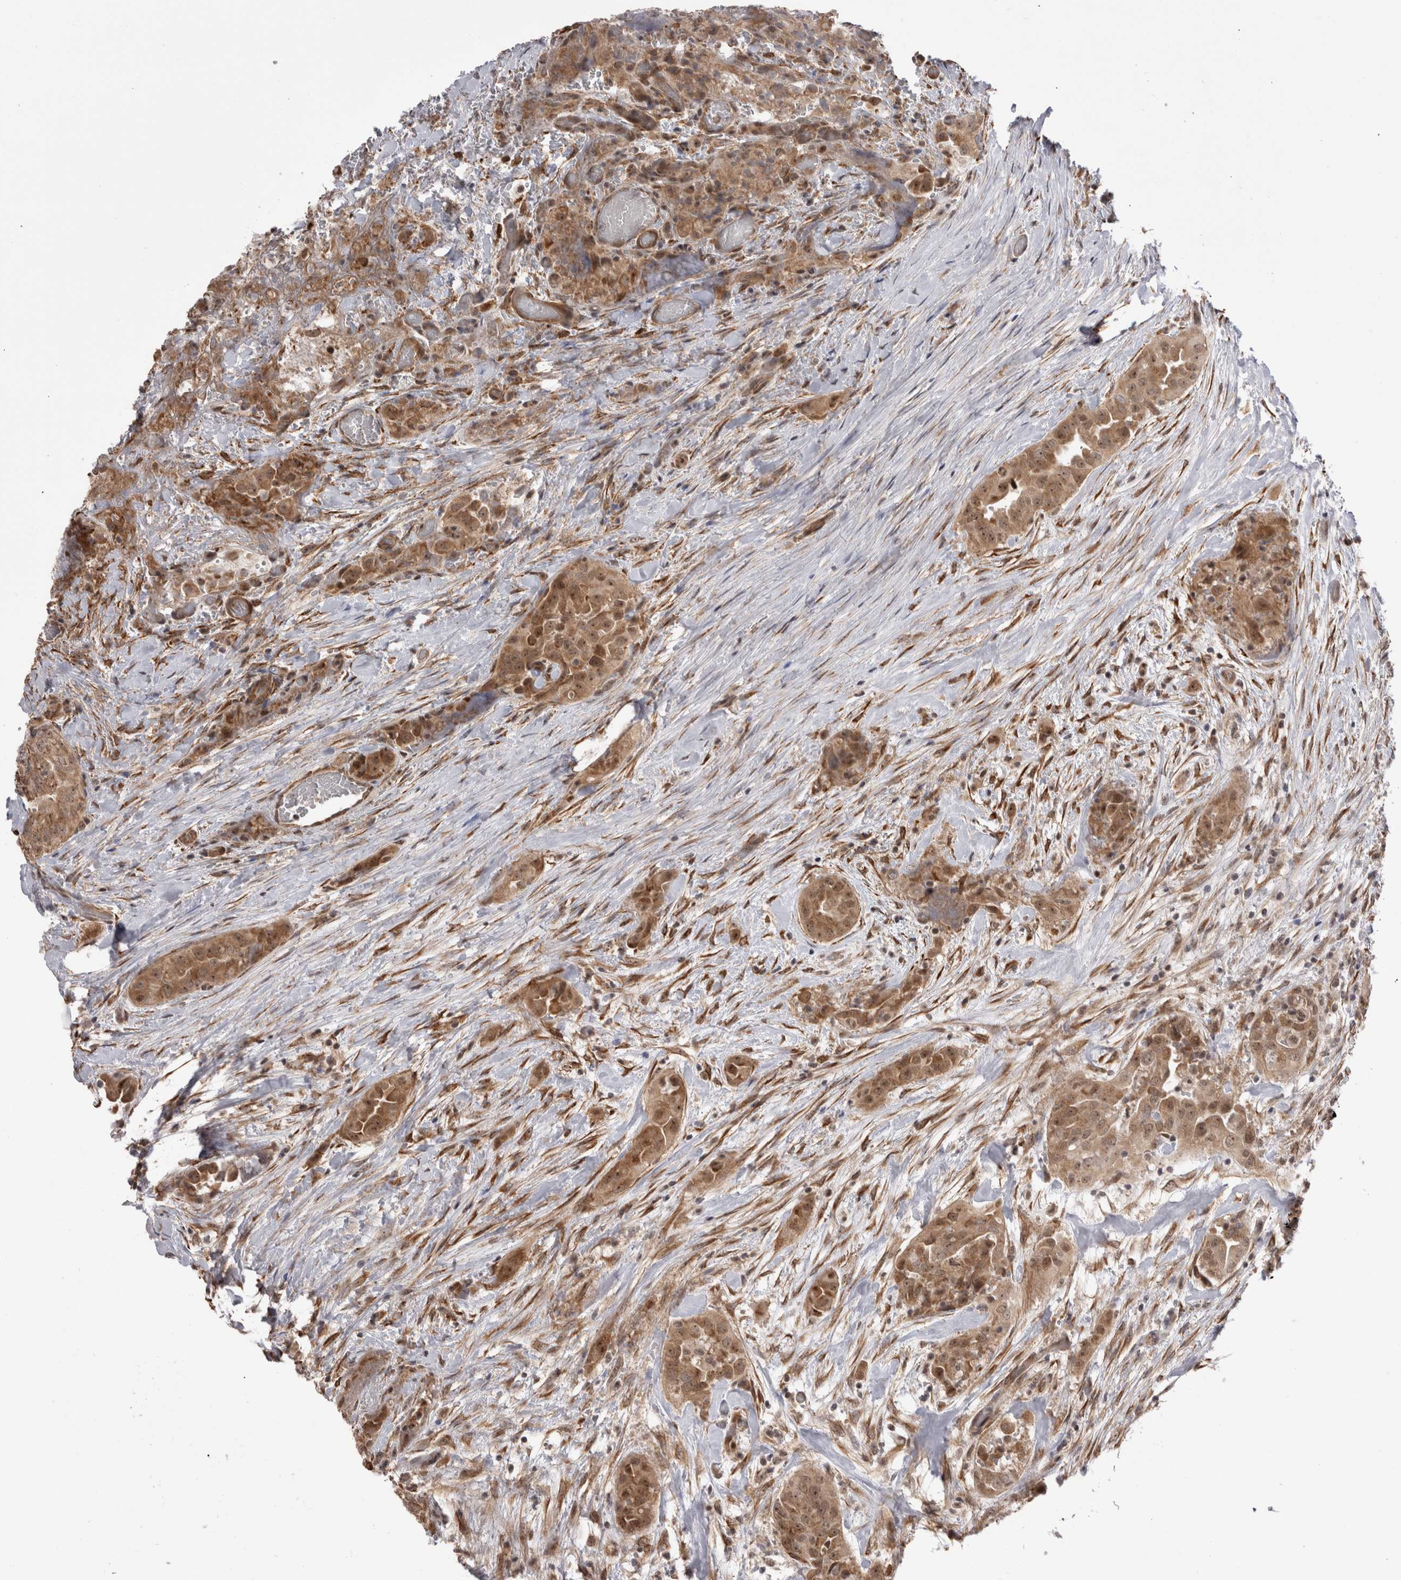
{"staining": {"intensity": "moderate", "quantity": ">75%", "location": "cytoplasmic/membranous,nuclear"}, "tissue": "thyroid cancer", "cell_type": "Tumor cells", "image_type": "cancer", "snomed": [{"axis": "morphology", "description": "Papillary adenocarcinoma, NOS"}, {"axis": "topography", "description": "Thyroid gland"}], "caption": "Immunohistochemistry (IHC) of thyroid papillary adenocarcinoma displays medium levels of moderate cytoplasmic/membranous and nuclear staining in about >75% of tumor cells.", "gene": "EXOSC4", "patient": {"sex": "female", "age": 59}}